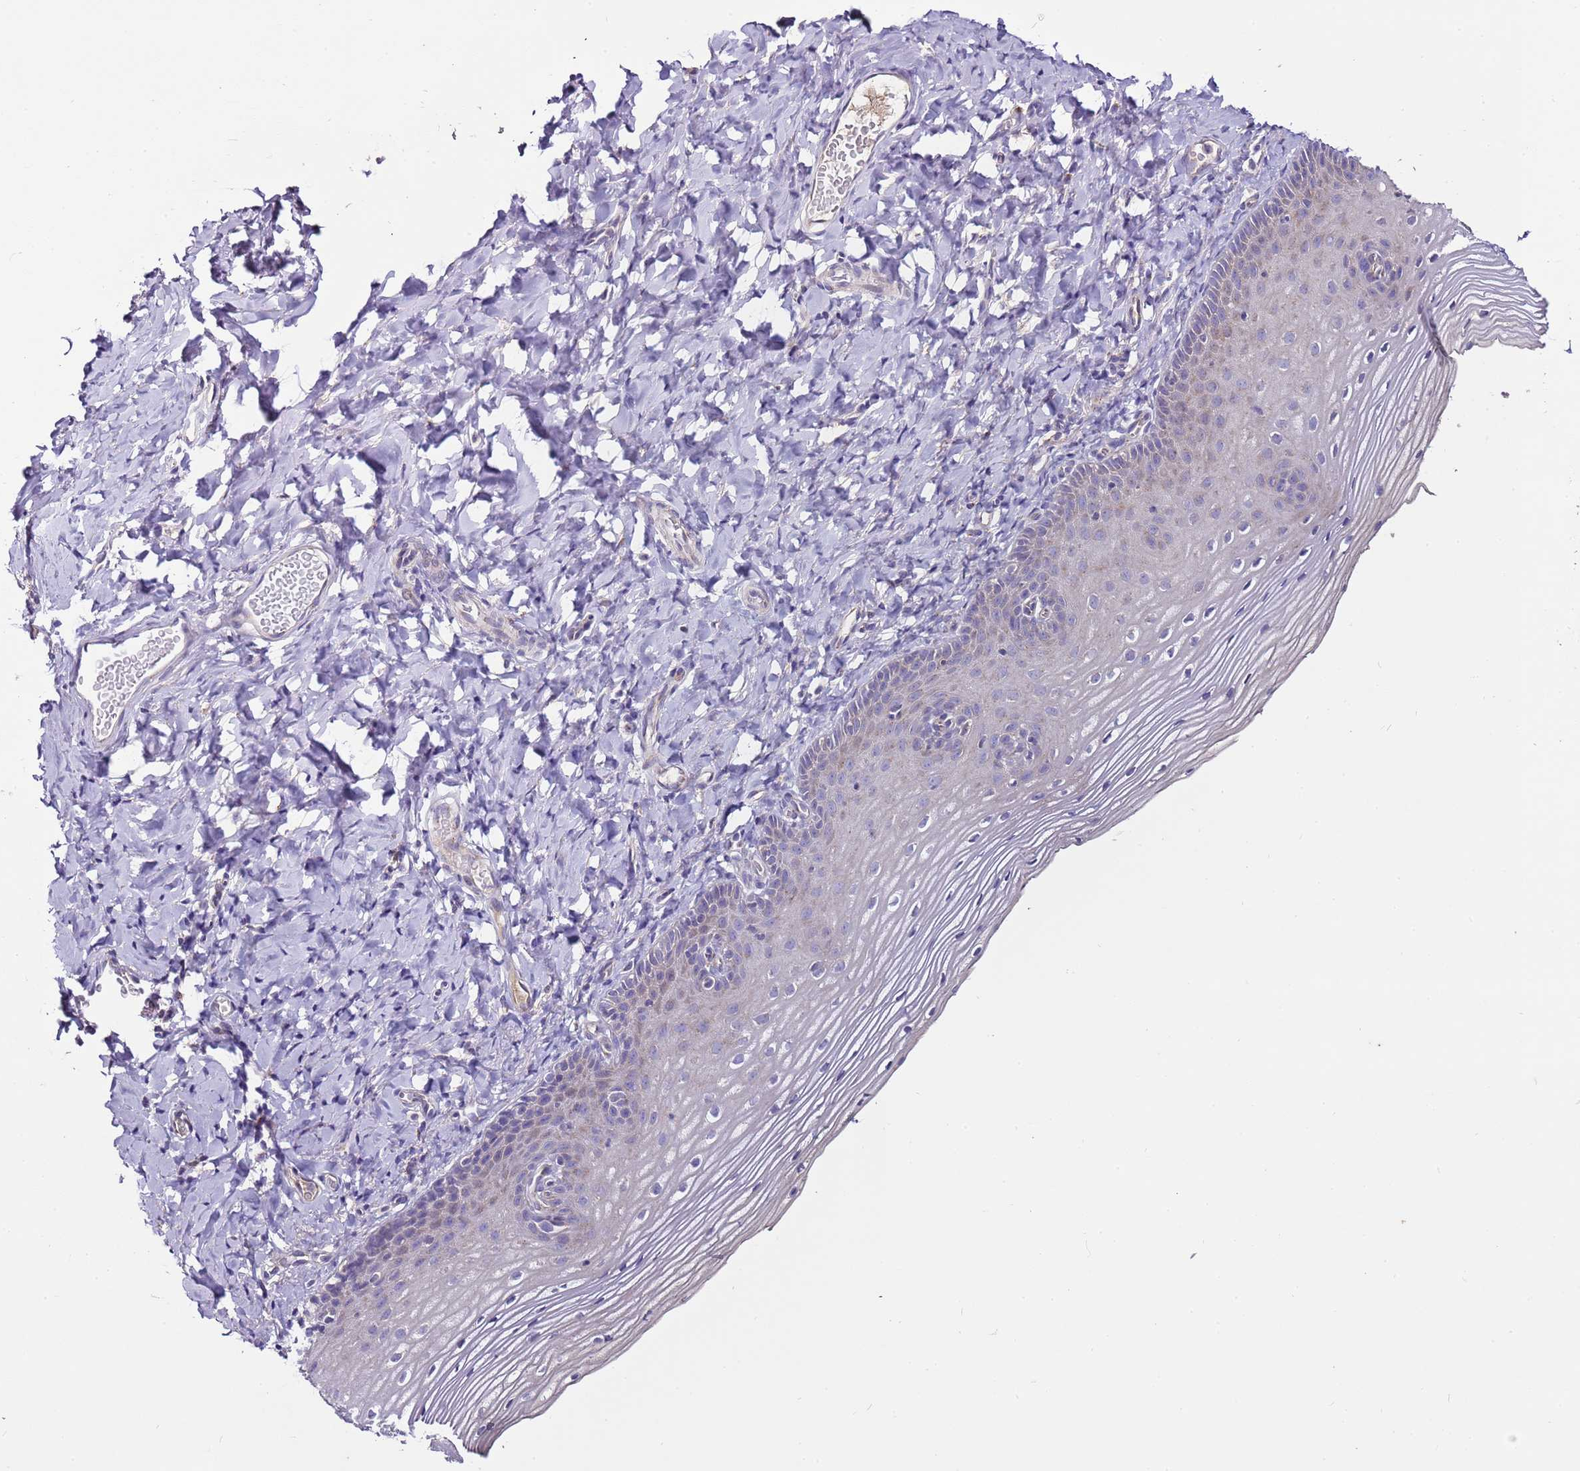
{"staining": {"intensity": "negative", "quantity": "none", "location": "none"}, "tissue": "vagina", "cell_type": "Squamous epithelial cells", "image_type": "normal", "snomed": [{"axis": "morphology", "description": "Normal tissue, NOS"}, {"axis": "topography", "description": "Vagina"}], "caption": "This micrograph is of benign vagina stained with immunohistochemistry to label a protein in brown with the nuclei are counter-stained blue. There is no positivity in squamous epithelial cells. The staining is performed using DAB (3,3'-diaminobenzidine) brown chromogen with nuclei counter-stained in using hematoxylin.", "gene": "FAM20A", "patient": {"sex": "female", "age": 60}}